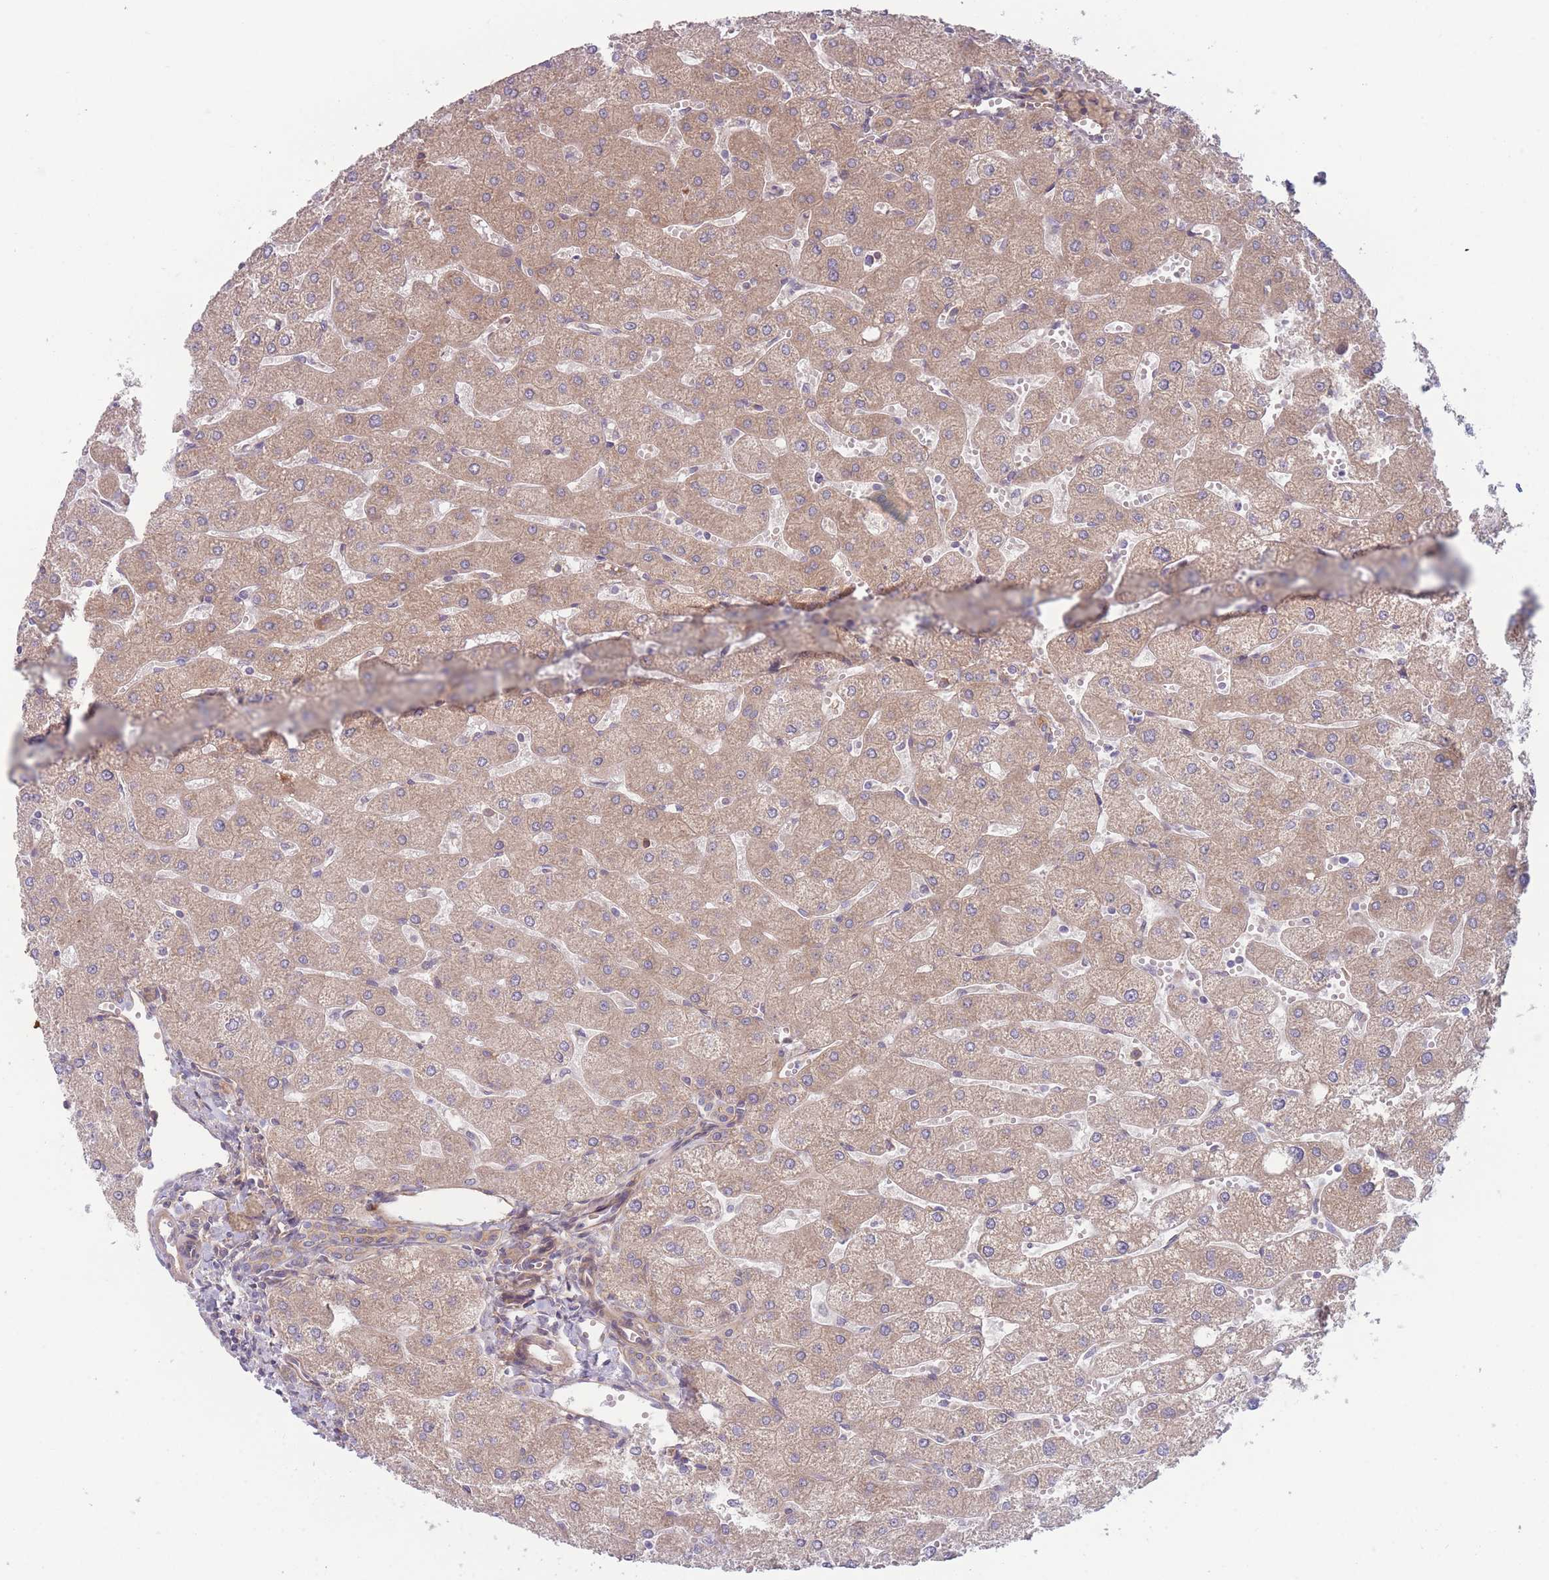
{"staining": {"intensity": "moderate", "quantity": ">75%", "location": "cytoplasmic/membranous"}, "tissue": "liver", "cell_type": "Cholangiocytes", "image_type": "normal", "snomed": [{"axis": "morphology", "description": "Normal tissue, NOS"}, {"axis": "topography", "description": "Liver"}], "caption": "Immunohistochemistry (IHC) of unremarkable liver demonstrates medium levels of moderate cytoplasmic/membranous positivity in about >75% of cholangiocytes. (DAB = brown stain, brightfield microscopy at high magnification).", "gene": "WDR93", "patient": {"sex": "male", "age": 67}}